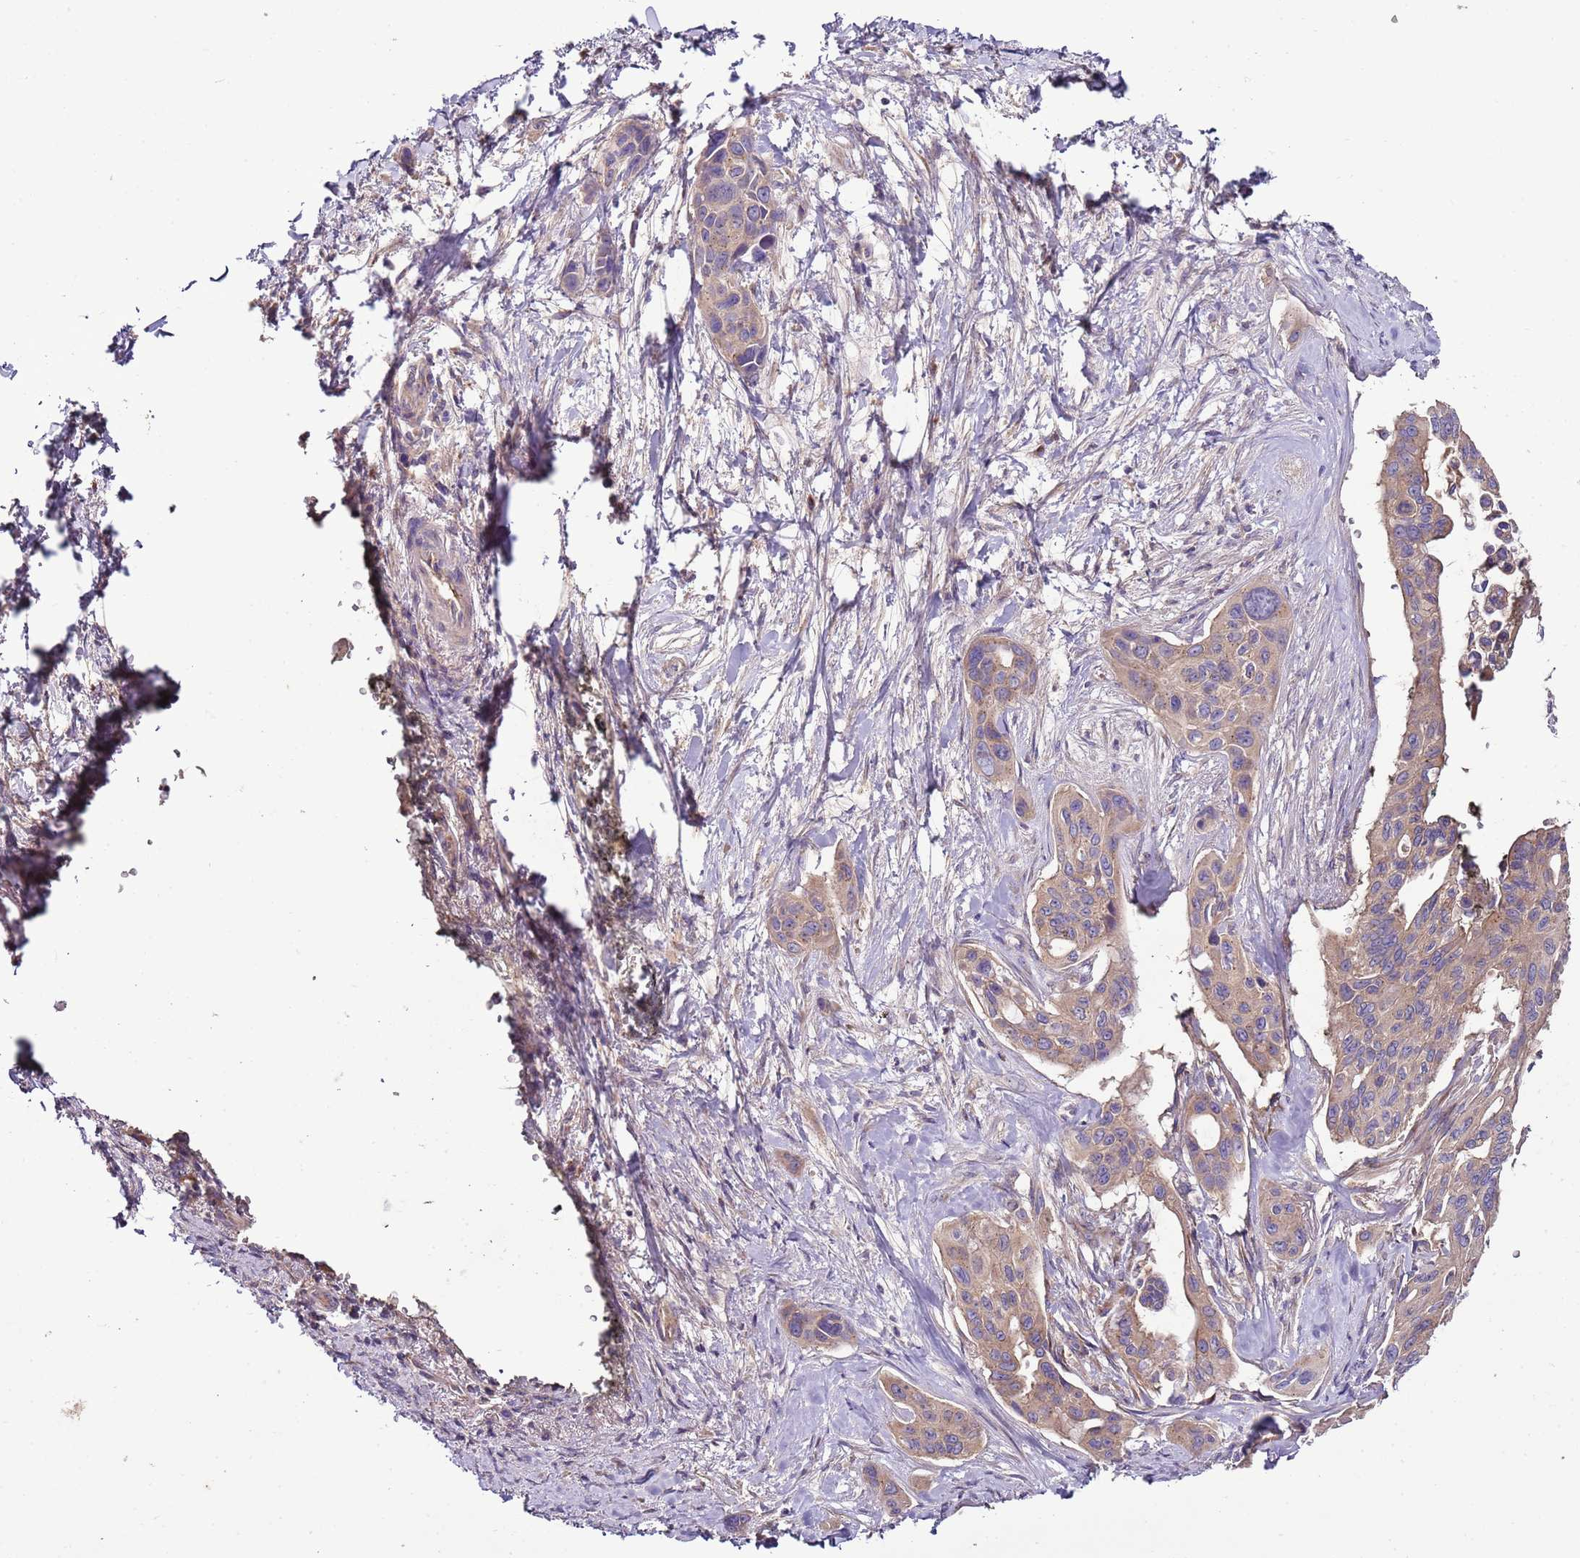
{"staining": {"intensity": "weak", "quantity": ">75%", "location": "cytoplasmic/membranous"}, "tissue": "pancreatic cancer", "cell_type": "Tumor cells", "image_type": "cancer", "snomed": [{"axis": "morphology", "description": "Adenocarcinoma, NOS"}, {"axis": "topography", "description": "Pancreas"}], "caption": "Protein staining displays weak cytoplasmic/membranous expression in approximately >75% of tumor cells in adenocarcinoma (pancreatic).", "gene": "FAM20A", "patient": {"sex": "male", "age": 72}}